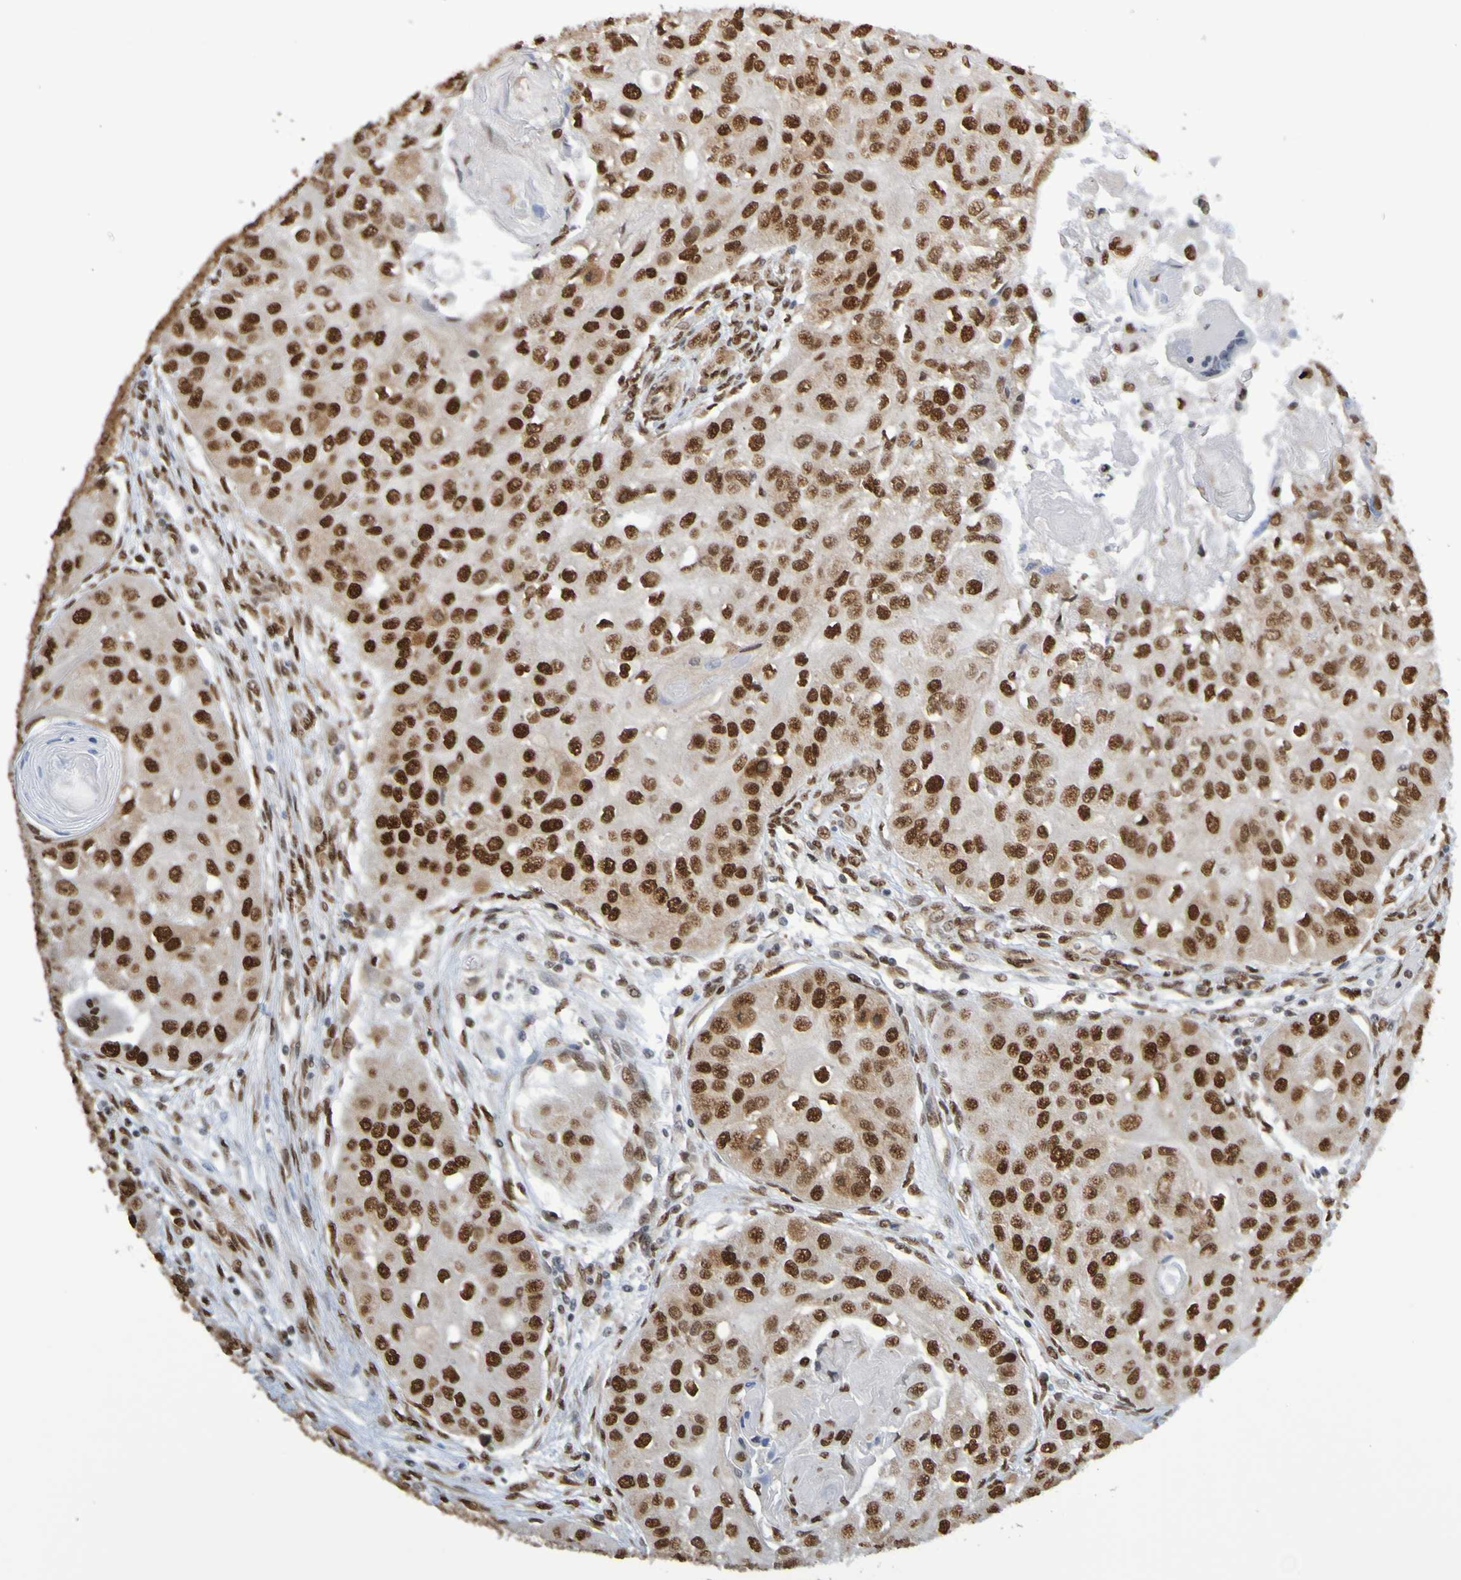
{"staining": {"intensity": "strong", "quantity": ">75%", "location": "nuclear"}, "tissue": "head and neck cancer", "cell_type": "Tumor cells", "image_type": "cancer", "snomed": [{"axis": "morphology", "description": "Normal tissue, NOS"}, {"axis": "morphology", "description": "Squamous cell carcinoma, NOS"}, {"axis": "topography", "description": "Skeletal muscle"}, {"axis": "topography", "description": "Head-Neck"}], "caption": "Immunohistochemistry (IHC) image of human head and neck cancer (squamous cell carcinoma) stained for a protein (brown), which shows high levels of strong nuclear positivity in approximately >75% of tumor cells.", "gene": "HDAC2", "patient": {"sex": "male", "age": 51}}